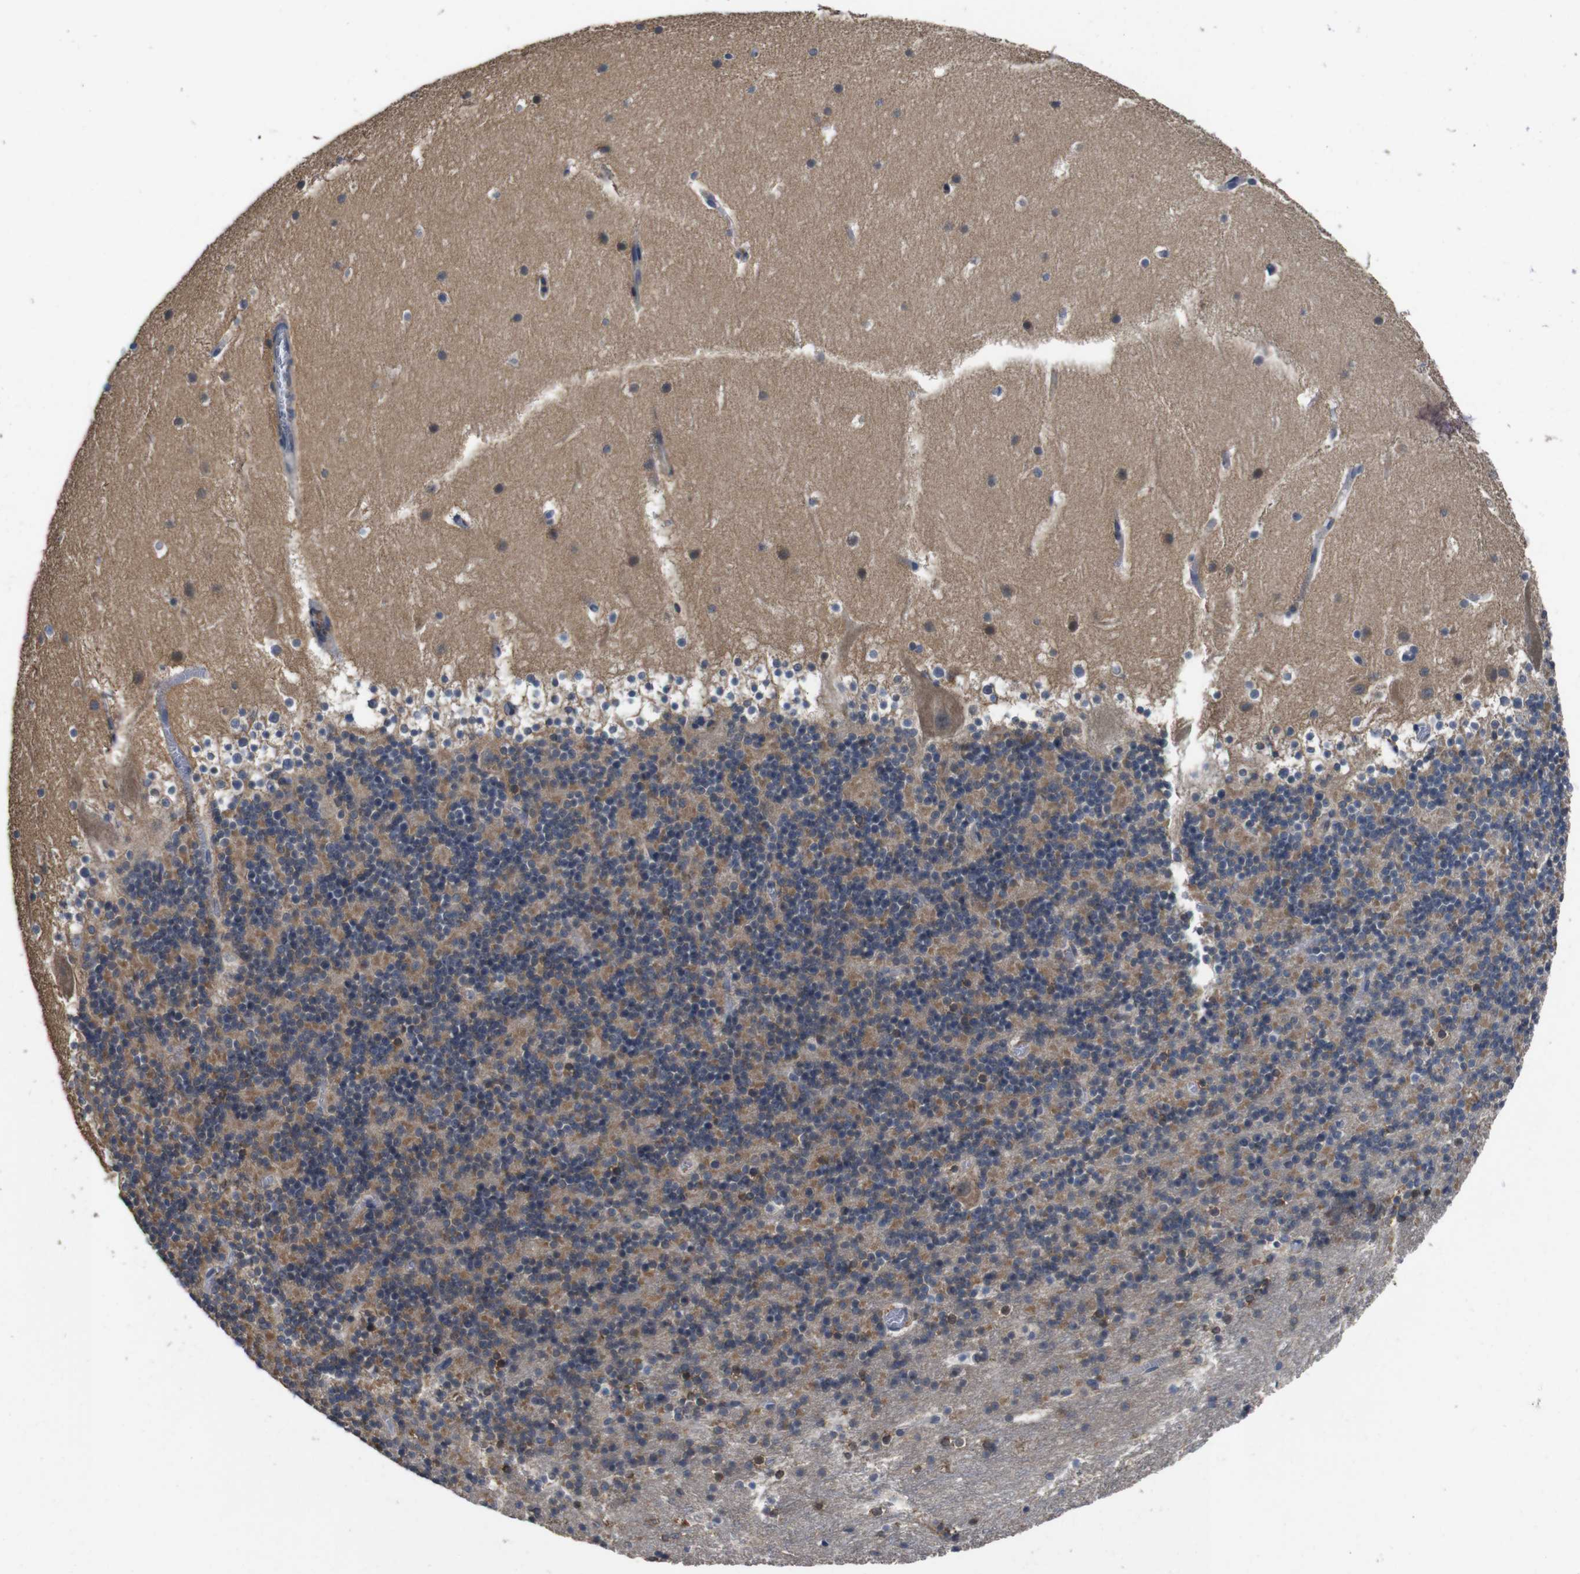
{"staining": {"intensity": "weak", "quantity": ">75%", "location": "cytoplasmic/membranous"}, "tissue": "cerebellum", "cell_type": "Cells in granular layer", "image_type": "normal", "snomed": [{"axis": "morphology", "description": "Normal tissue, NOS"}, {"axis": "topography", "description": "Cerebellum"}], "caption": "Approximately >75% of cells in granular layer in benign cerebellum display weak cytoplasmic/membranous protein positivity as visualized by brown immunohistochemical staining.", "gene": "GLIPR1", "patient": {"sex": "male", "age": 45}}